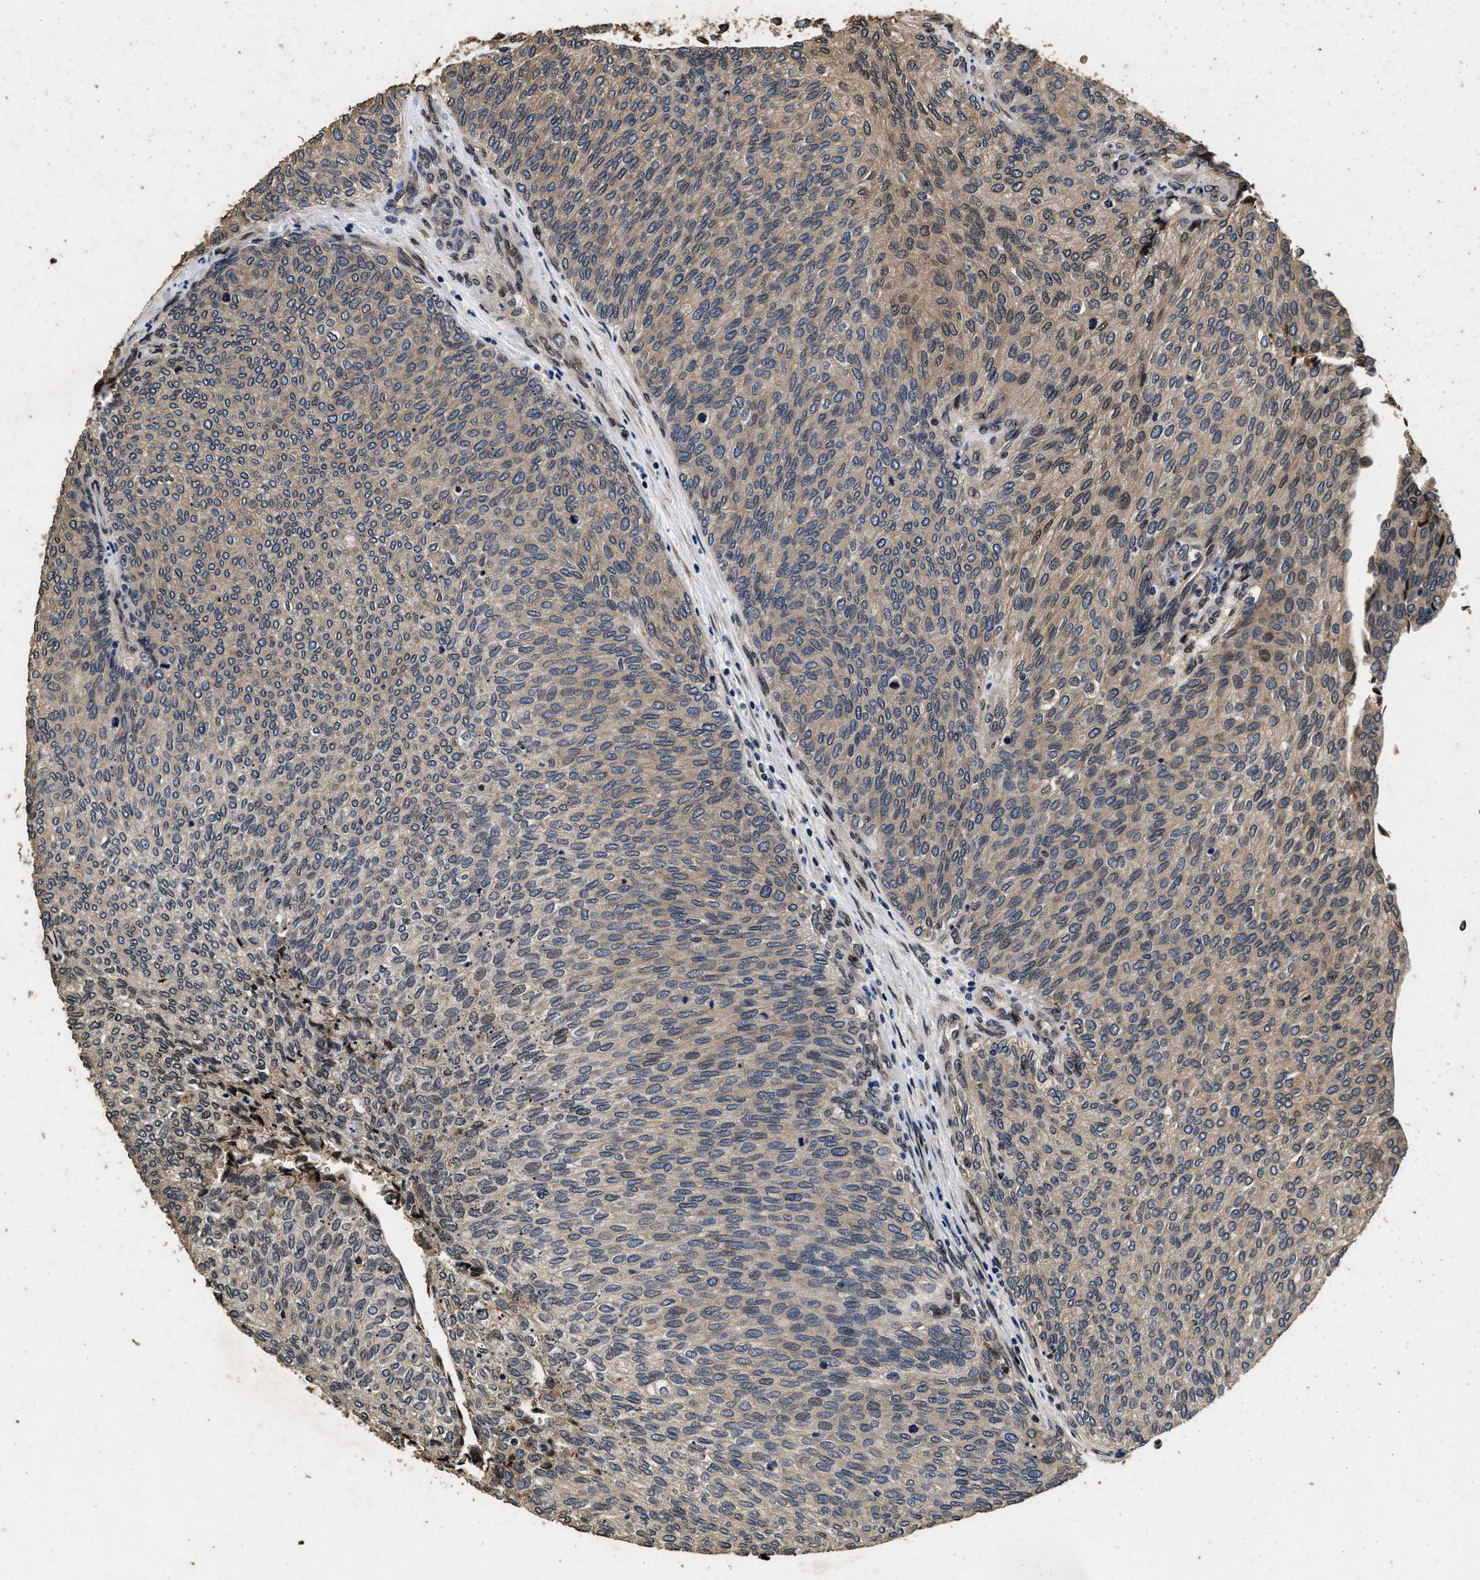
{"staining": {"intensity": "weak", "quantity": "25%-75%", "location": "cytoplasmic/membranous,nuclear"}, "tissue": "urothelial cancer", "cell_type": "Tumor cells", "image_type": "cancer", "snomed": [{"axis": "morphology", "description": "Urothelial carcinoma, Low grade"}, {"axis": "topography", "description": "Urinary bladder"}], "caption": "Protein expression analysis of human urothelial cancer reveals weak cytoplasmic/membranous and nuclear positivity in approximately 25%-75% of tumor cells. (DAB (3,3'-diaminobenzidine) IHC, brown staining for protein, blue staining for nuclei).", "gene": "ACCS", "patient": {"sex": "female", "age": 79}}